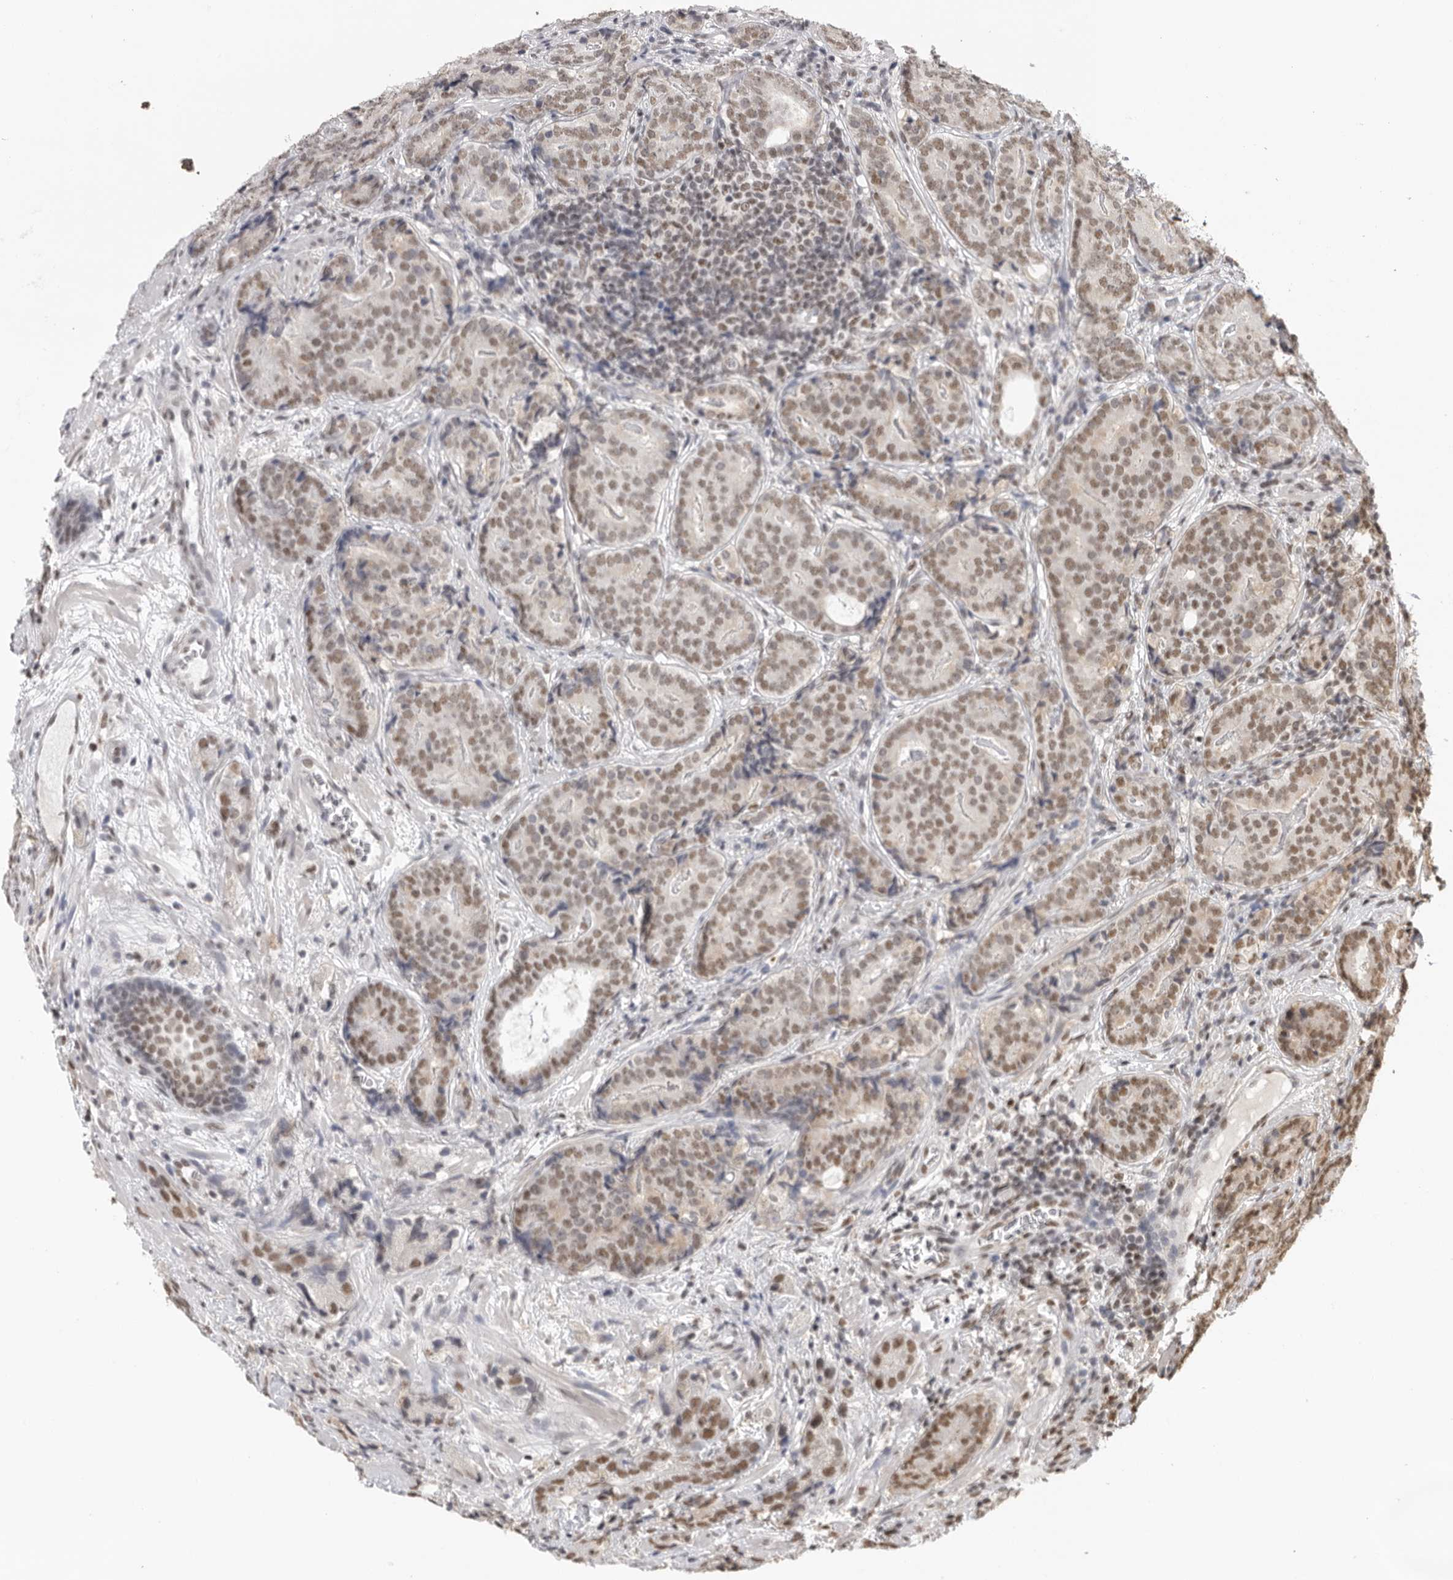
{"staining": {"intensity": "moderate", "quantity": ">75%", "location": "nuclear"}, "tissue": "prostate cancer", "cell_type": "Tumor cells", "image_type": "cancer", "snomed": [{"axis": "morphology", "description": "Adenocarcinoma, High grade"}, {"axis": "topography", "description": "Prostate"}], "caption": "The photomicrograph exhibits staining of prostate cancer, revealing moderate nuclear protein staining (brown color) within tumor cells.", "gene": "RPA2", "patient": {"sex": "male", "age": 56}}